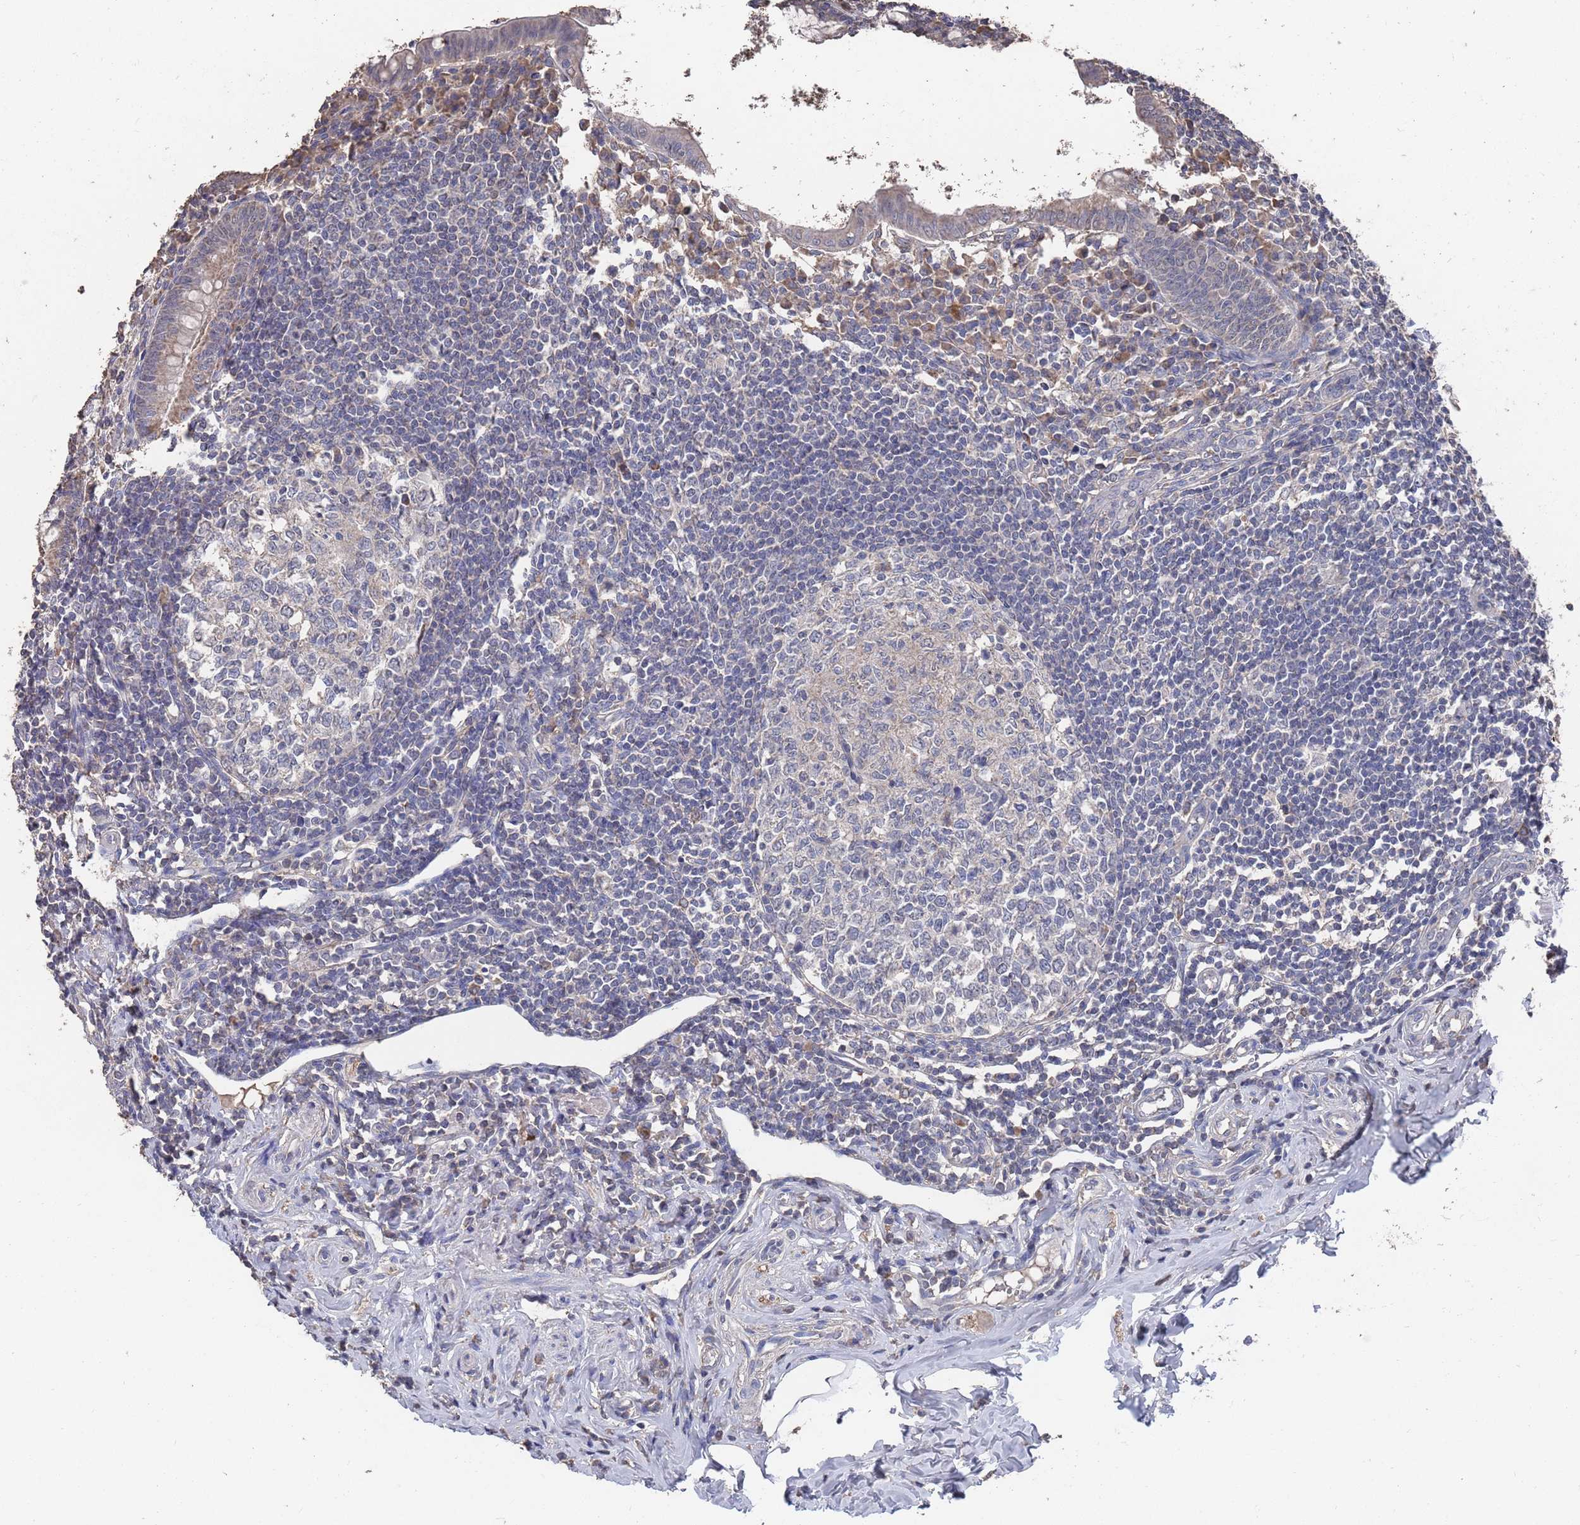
{"staining": {"intensity": "weak", "quantity": "<25%", "location": "cytoplasmic/membranous"}, "tissue": "appendix", "cell_type": "Glandular cells", "image_type": "normal", "snomed": [{"axis": "morphology", "description": "Normal tissue, NOS"}, {"axis": "topography", "description": "Appendix"}], "caption": "Immunohistochemical staining of normal appendix exhibits no significant expression in glandular cells.", "gene": "BTBD18", "patient": {"sex": "female", "age": 33}}